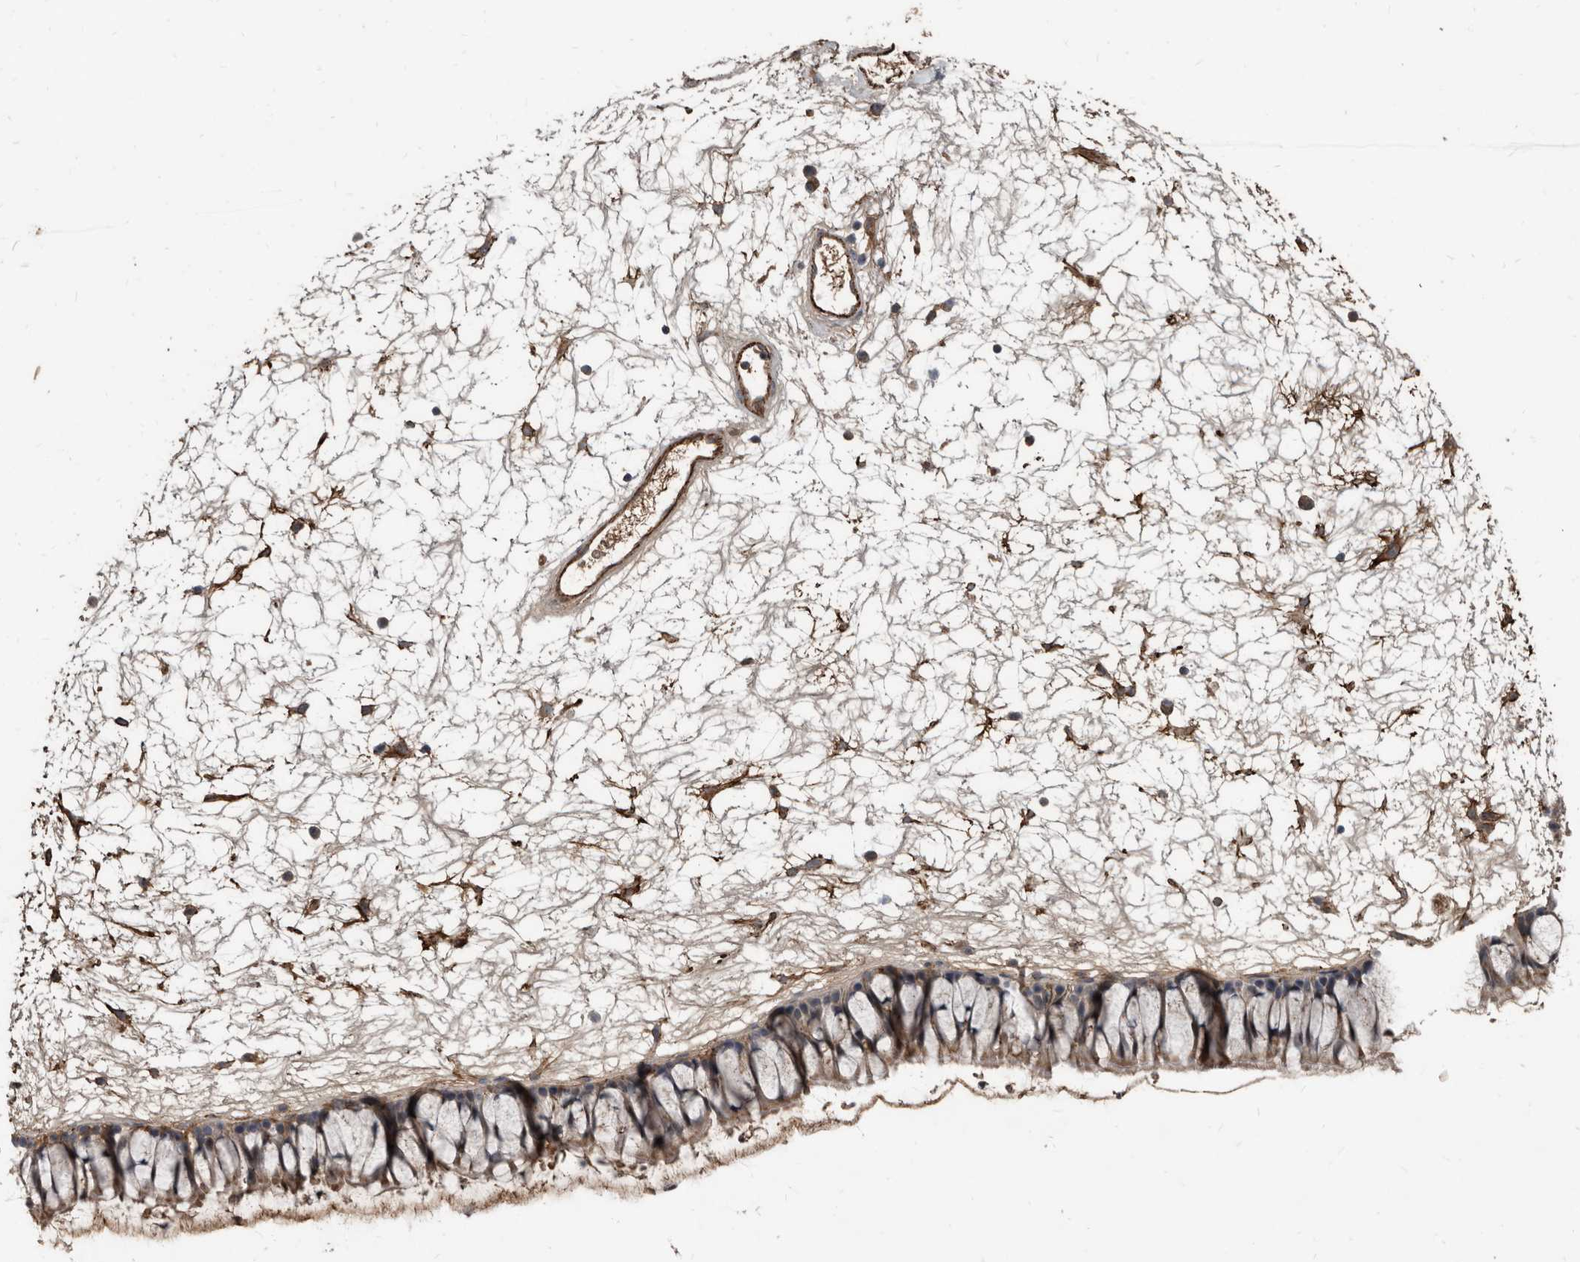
{"staining": {"intensity": "moderate", "quantity": "25%-75%", "location": "cytoplasmic/membranous"}, "tissue": "nasopharynx", "cell_type": "Respiratory epithelial cells", "image_type": "normal", "snomed": [{"axis": "morphology", "description": "Normal tissue, NOS"}, {"axis": "topography", "description": "Nasopharynx"}], "caption": "Moderate cytoplasmic/membranous expression for a protein is identified in about 25%-75% of respiratory epithelial cells of normal nasopharynx using immunohistochemistry.", "gene": "PI15", "patient": {"sex": "male", "age": 64}}